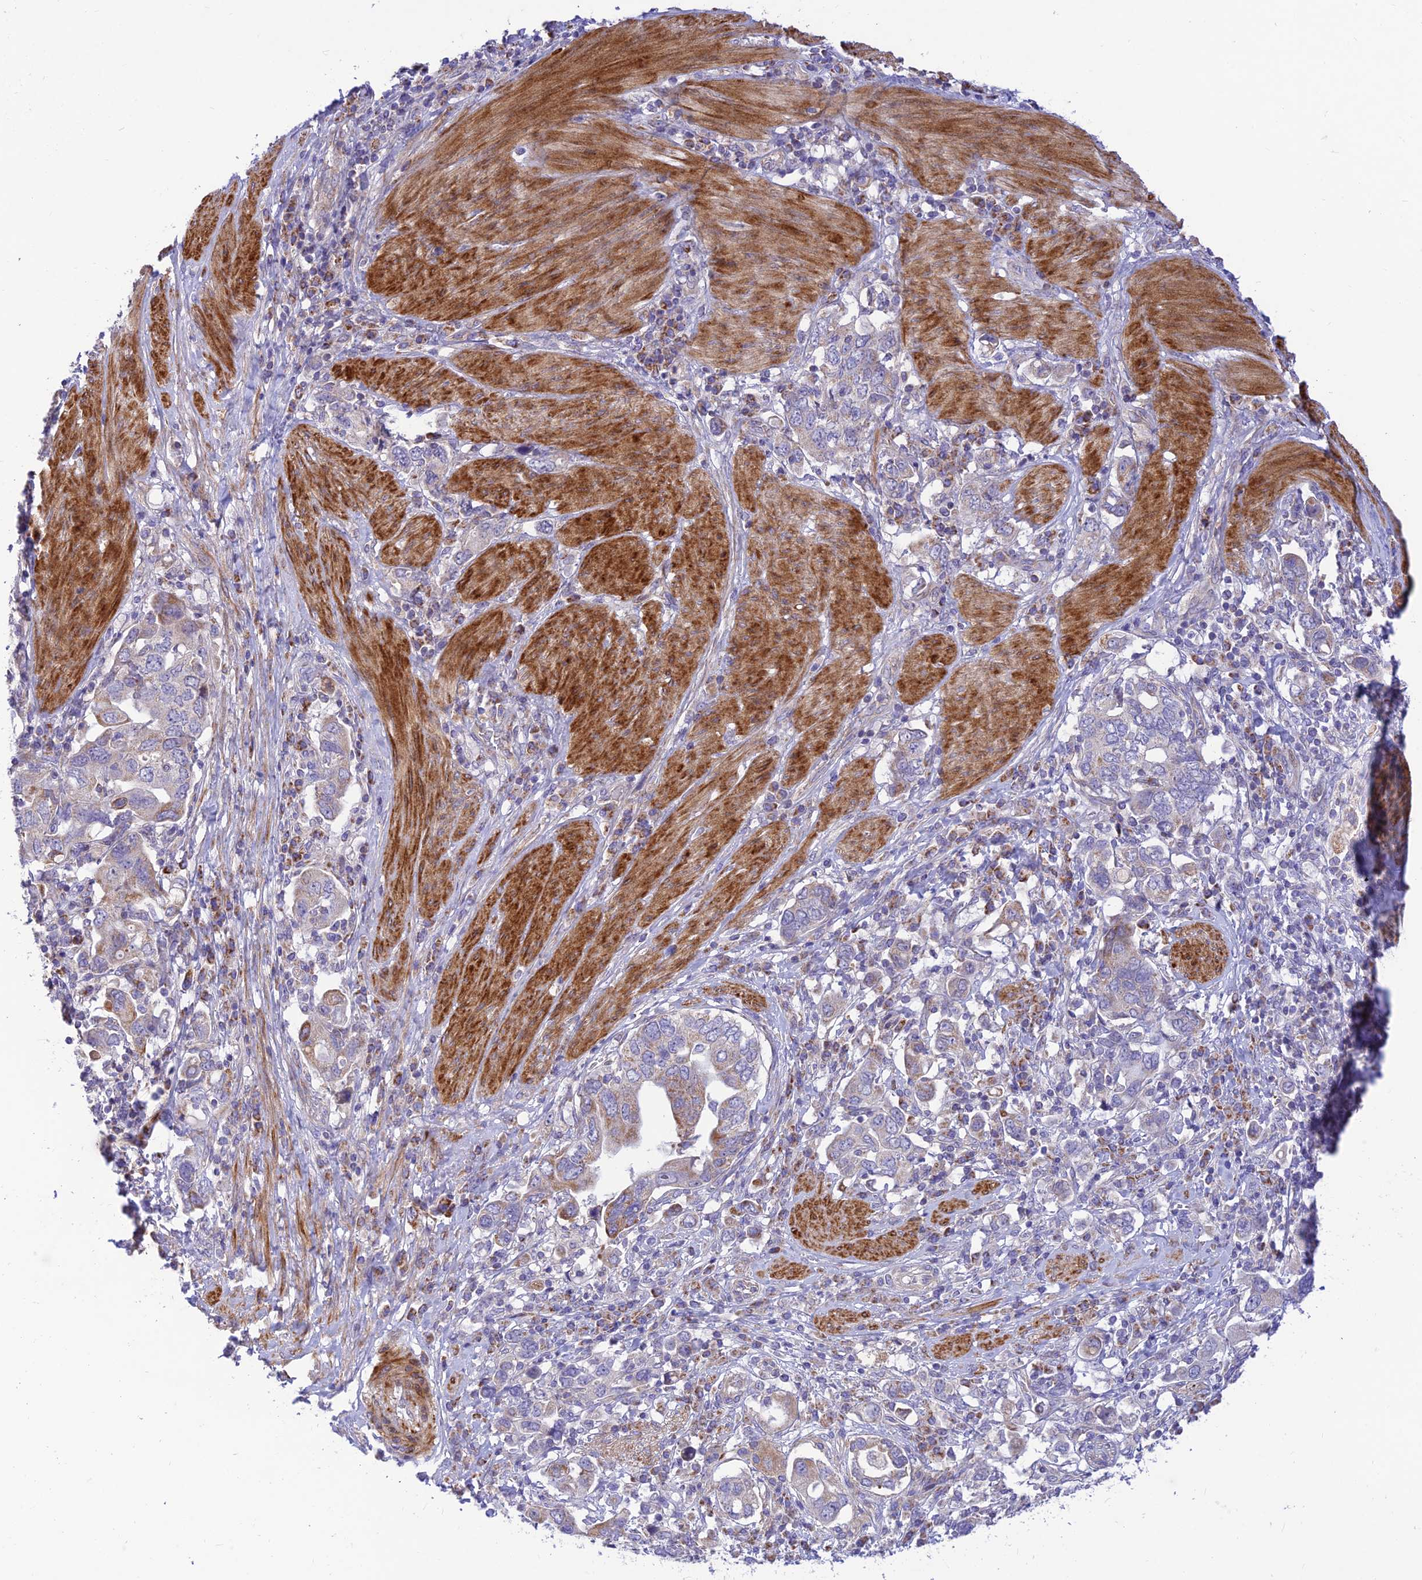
{"staining": {"intensity": "weak", "quantity": "<25%", "location": "cytoplasmic/membranous"}, "tissue": "stomach cancer", "cell_type": "Tumor cells", "image_type": "cancer", "snomed": [{"axis": "morphology", "description": "Adenocarcinoma, NOS"}, {"axis": "topography", "description": "Stomach, upper"}, {"axis": "topography", "description": "Stomach"}], "caption": "Immunohistochemistry (IHC) micrograph of neoplastic tissue: human stomach adenocarcinoma stained with DAB exhibits no significant protein positivity in tumor cells.", "gene": "FAM186B", "patient": {"sex": "male", "age": 62}}